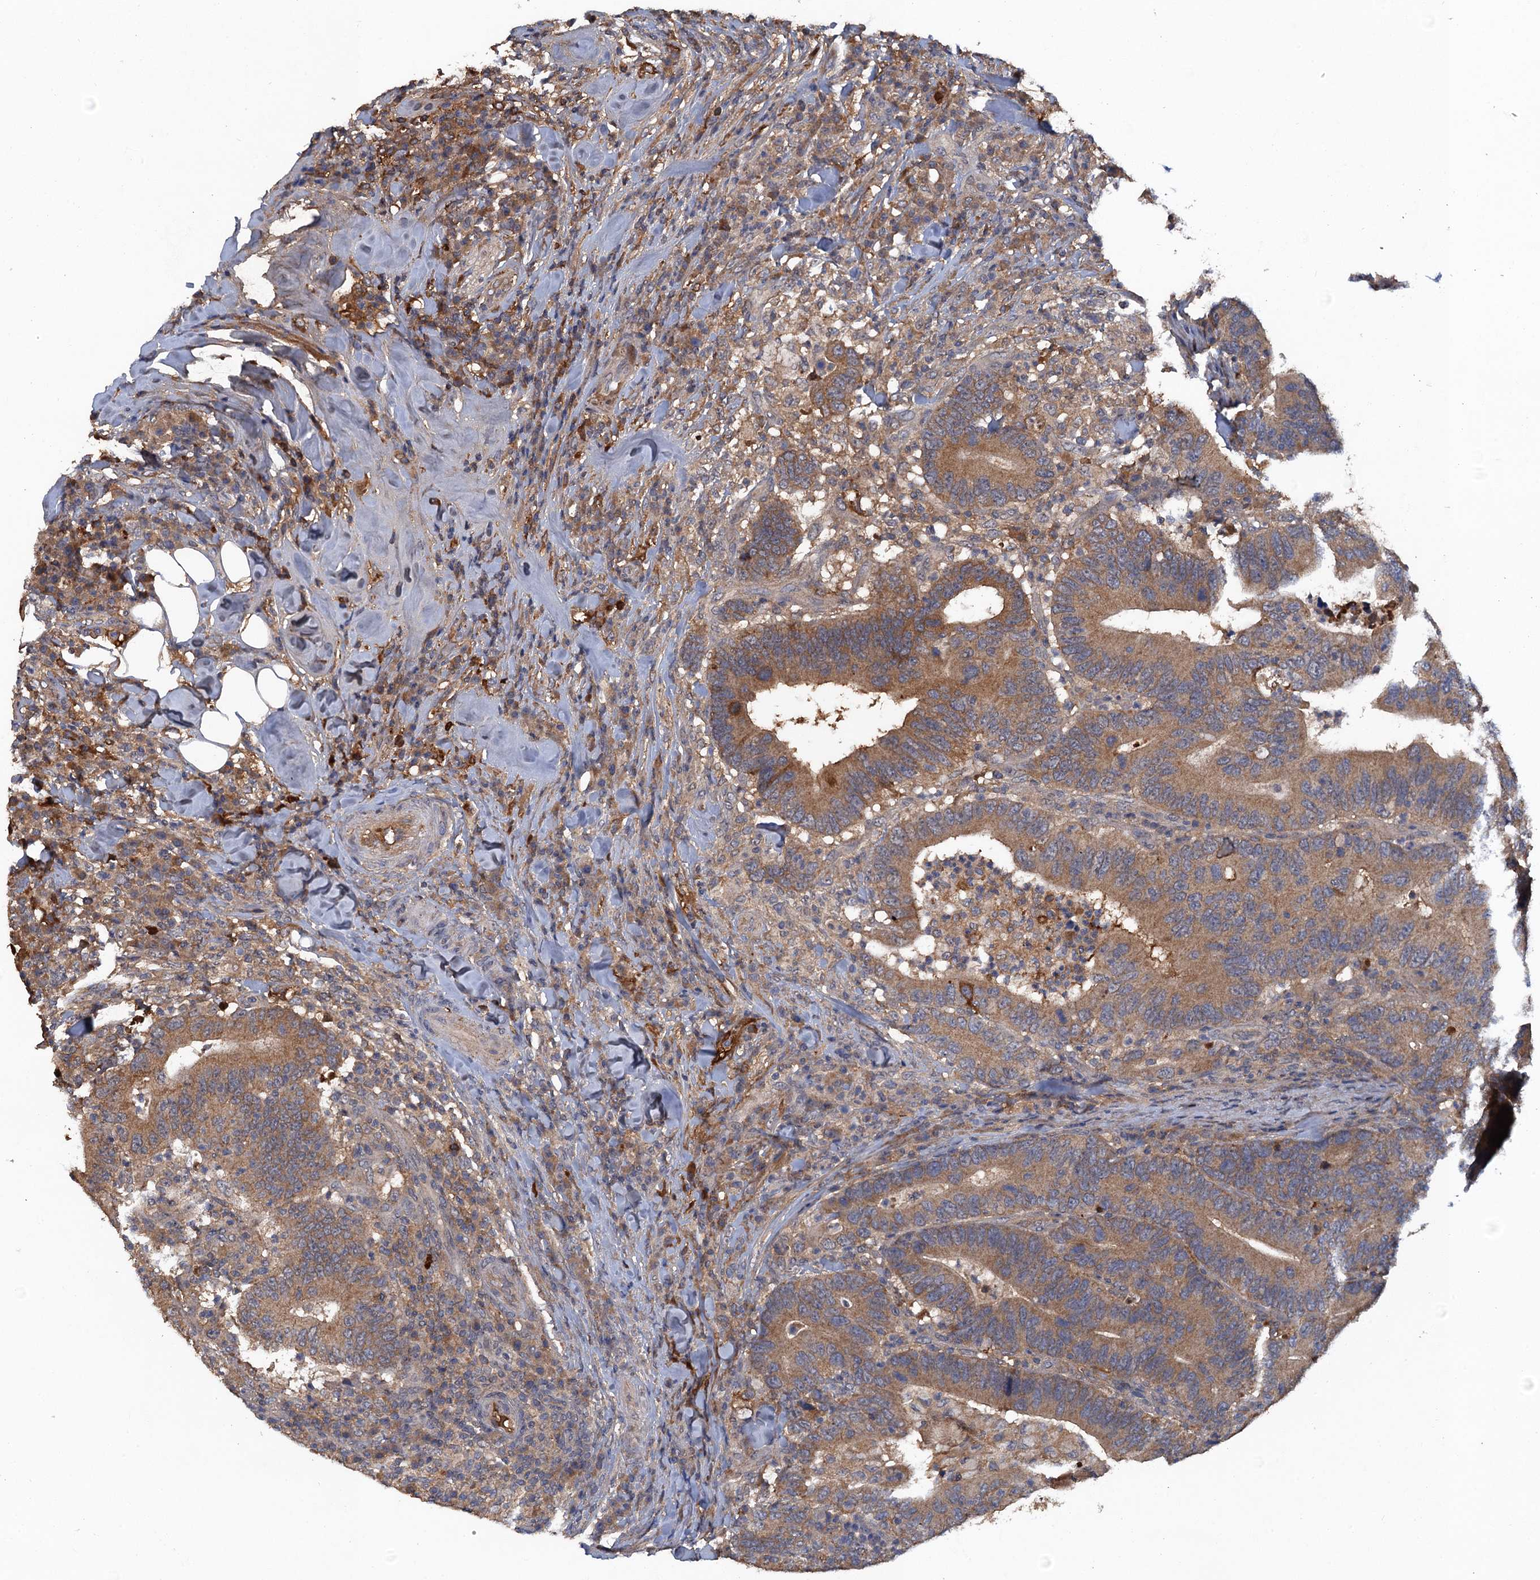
{"staining": {"intensity": "moderate", "quantity": ">75%", "location": "cytoplasmic/membranous"}, "tissue": "colorectal cancer", "cell_type": "Tumor cells", "image_type": "cancer", "snomed": [{"axis": "morphology", "description": "Adenocarcinoma, NOS"}, {"axis": "topography", "description": "Colon"}], "caption": "Protein staining shows moderate cytoplasmic/membranous staining in about >75% of tumor cells in colorectal adenocarcinoma.", "gene": "HAPLN3", "patient": {"sex": "female", "age": 66}}